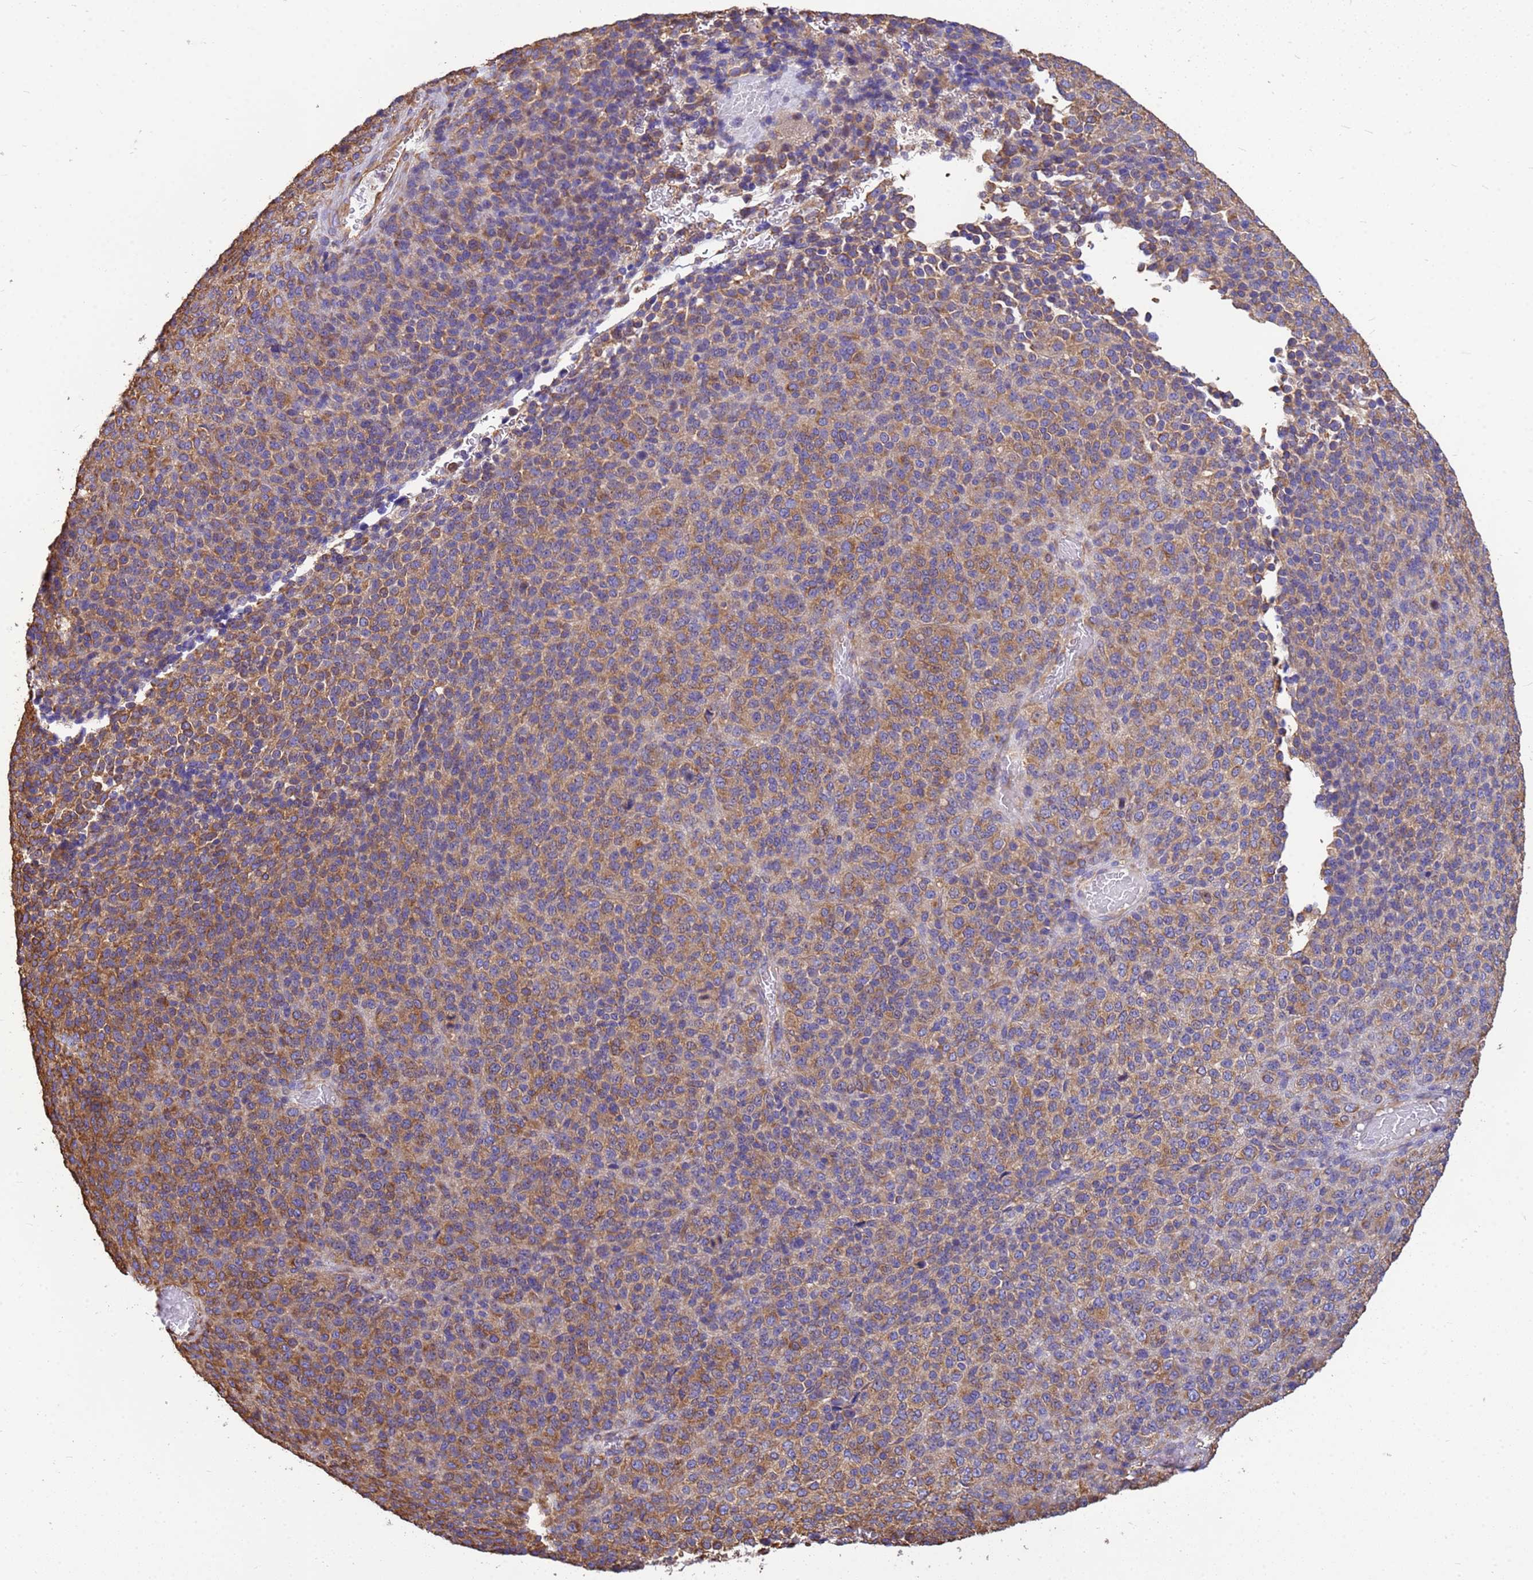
{"staining": {"intensity": "moderate", "quantity": ">75%", "location": "cytoplasmic/membranous"}, "tissue": "melanoma", "cell_type": "Tumor cells", "image_type": "cancer", "snomed": [{"axis": "morphology", "description": "Malignant melanoma, Metastatic site"}, {"axis": "topography", "description": "Brain"}], "caption": "High-power microscopy captured an immunohistochemistry histopathology image of malignant melanoma (metastatic site), revealing moderate cytoplasmic/membranous expression in approximately >75% of tumor cells. Nuclei are stained in blue.", "gene": "TUBB1", "patient": {"sex": "female", "age": 56}}